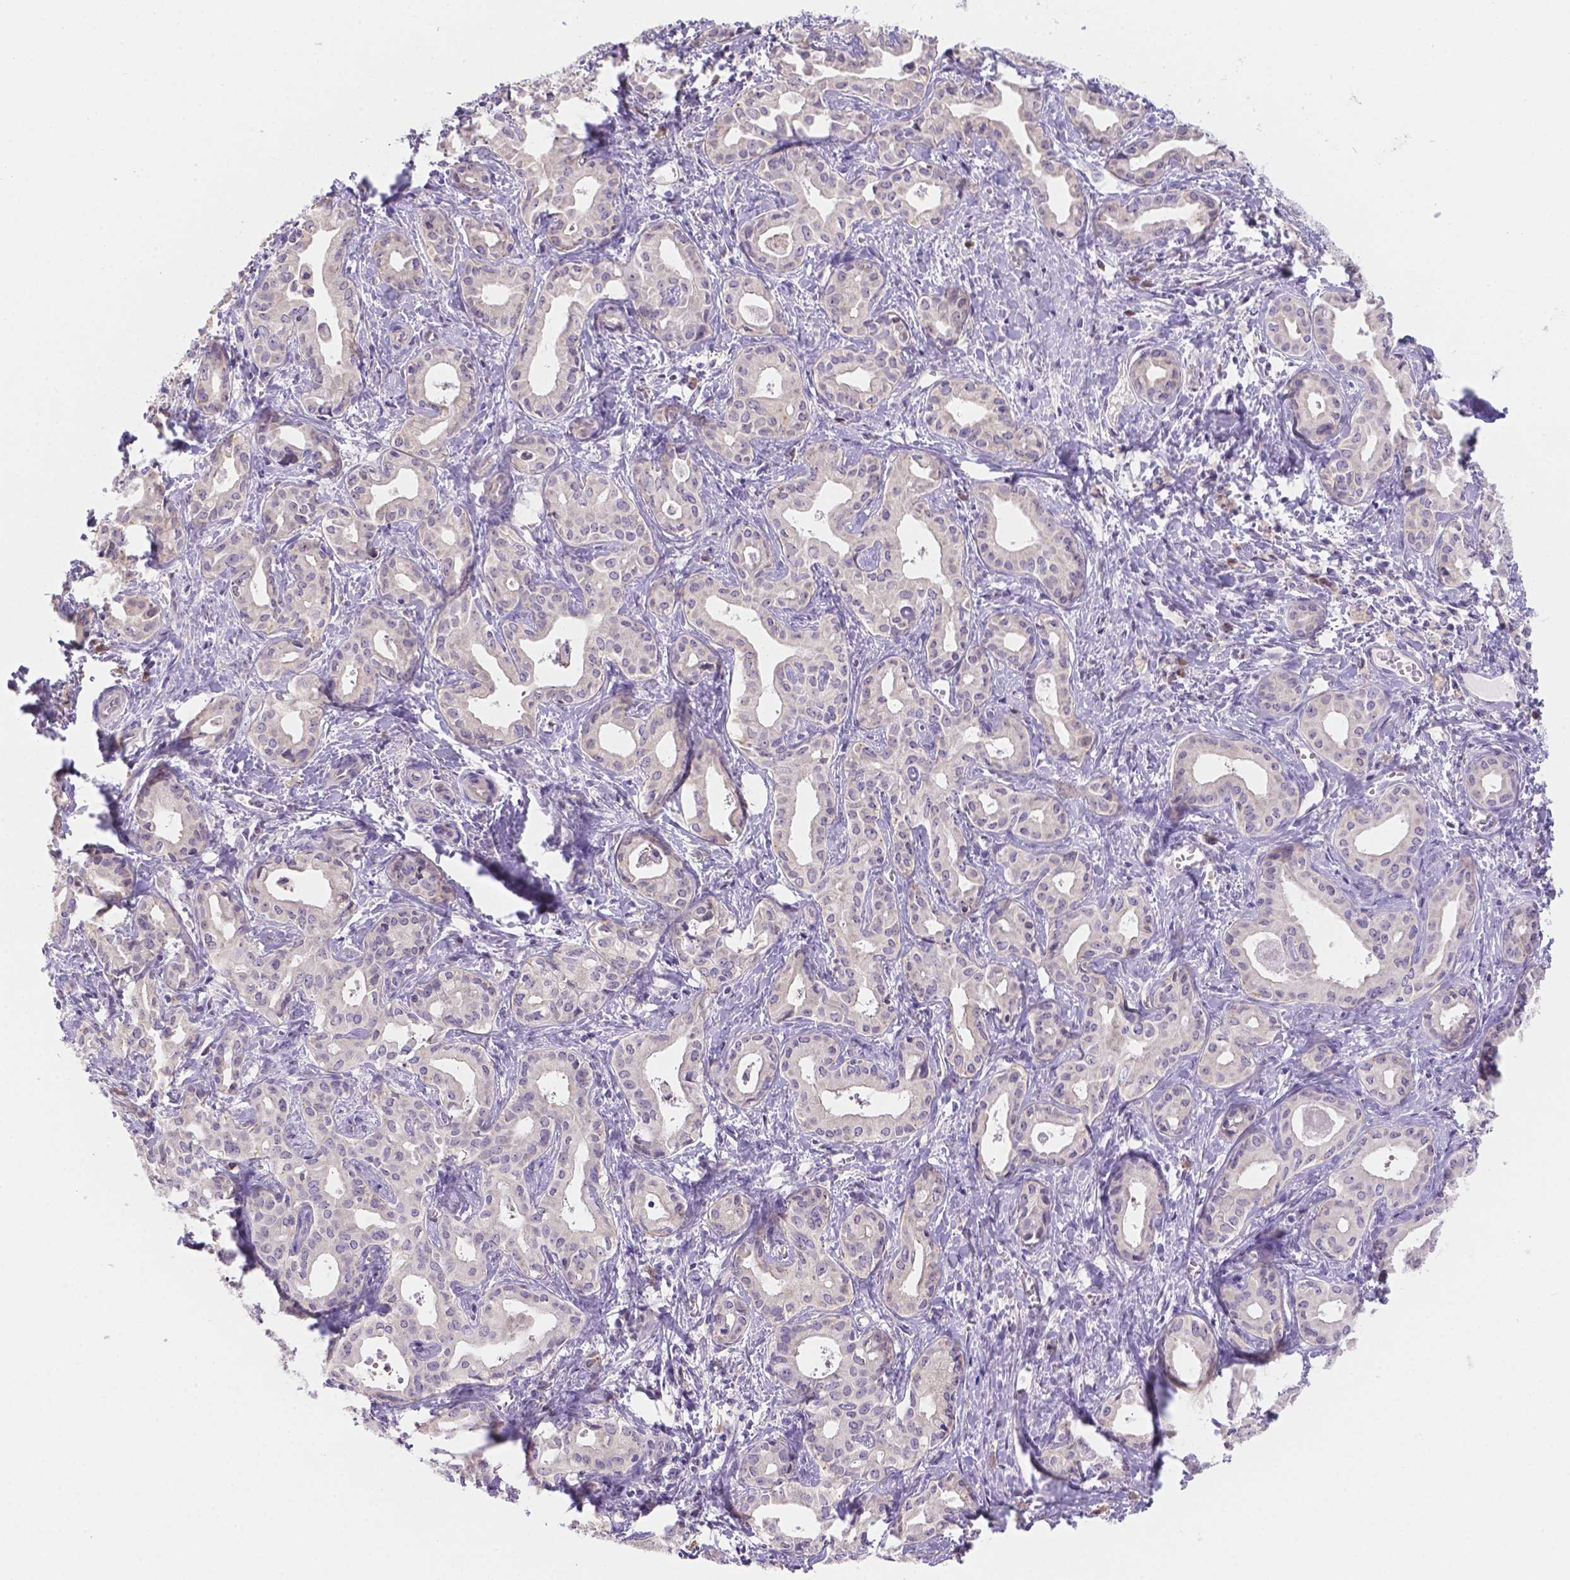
{"staining": {"intensity": "weak", "quantity": "<25%", "location": "cytoplasmic/membranous"}, "tissue": "liver cancer", "cell_type": "Tumor cells", "image_type": "cancer", "snomed": [{"axis": "morphology", "description": "Cholangiocarcinoma"}, {"axis": "topography", "description": "Liver"}], "caption": "Protein analysis of liver cancer reveals no significant positivity in tumor cells. The staining was performed using DAB to visualize the protein expression in brown, while the nuclei were stained in blue with hematoxylin (Magnification: 20x).", "gene": "CD96", "patient": {"sex": "female", "age": 65}}